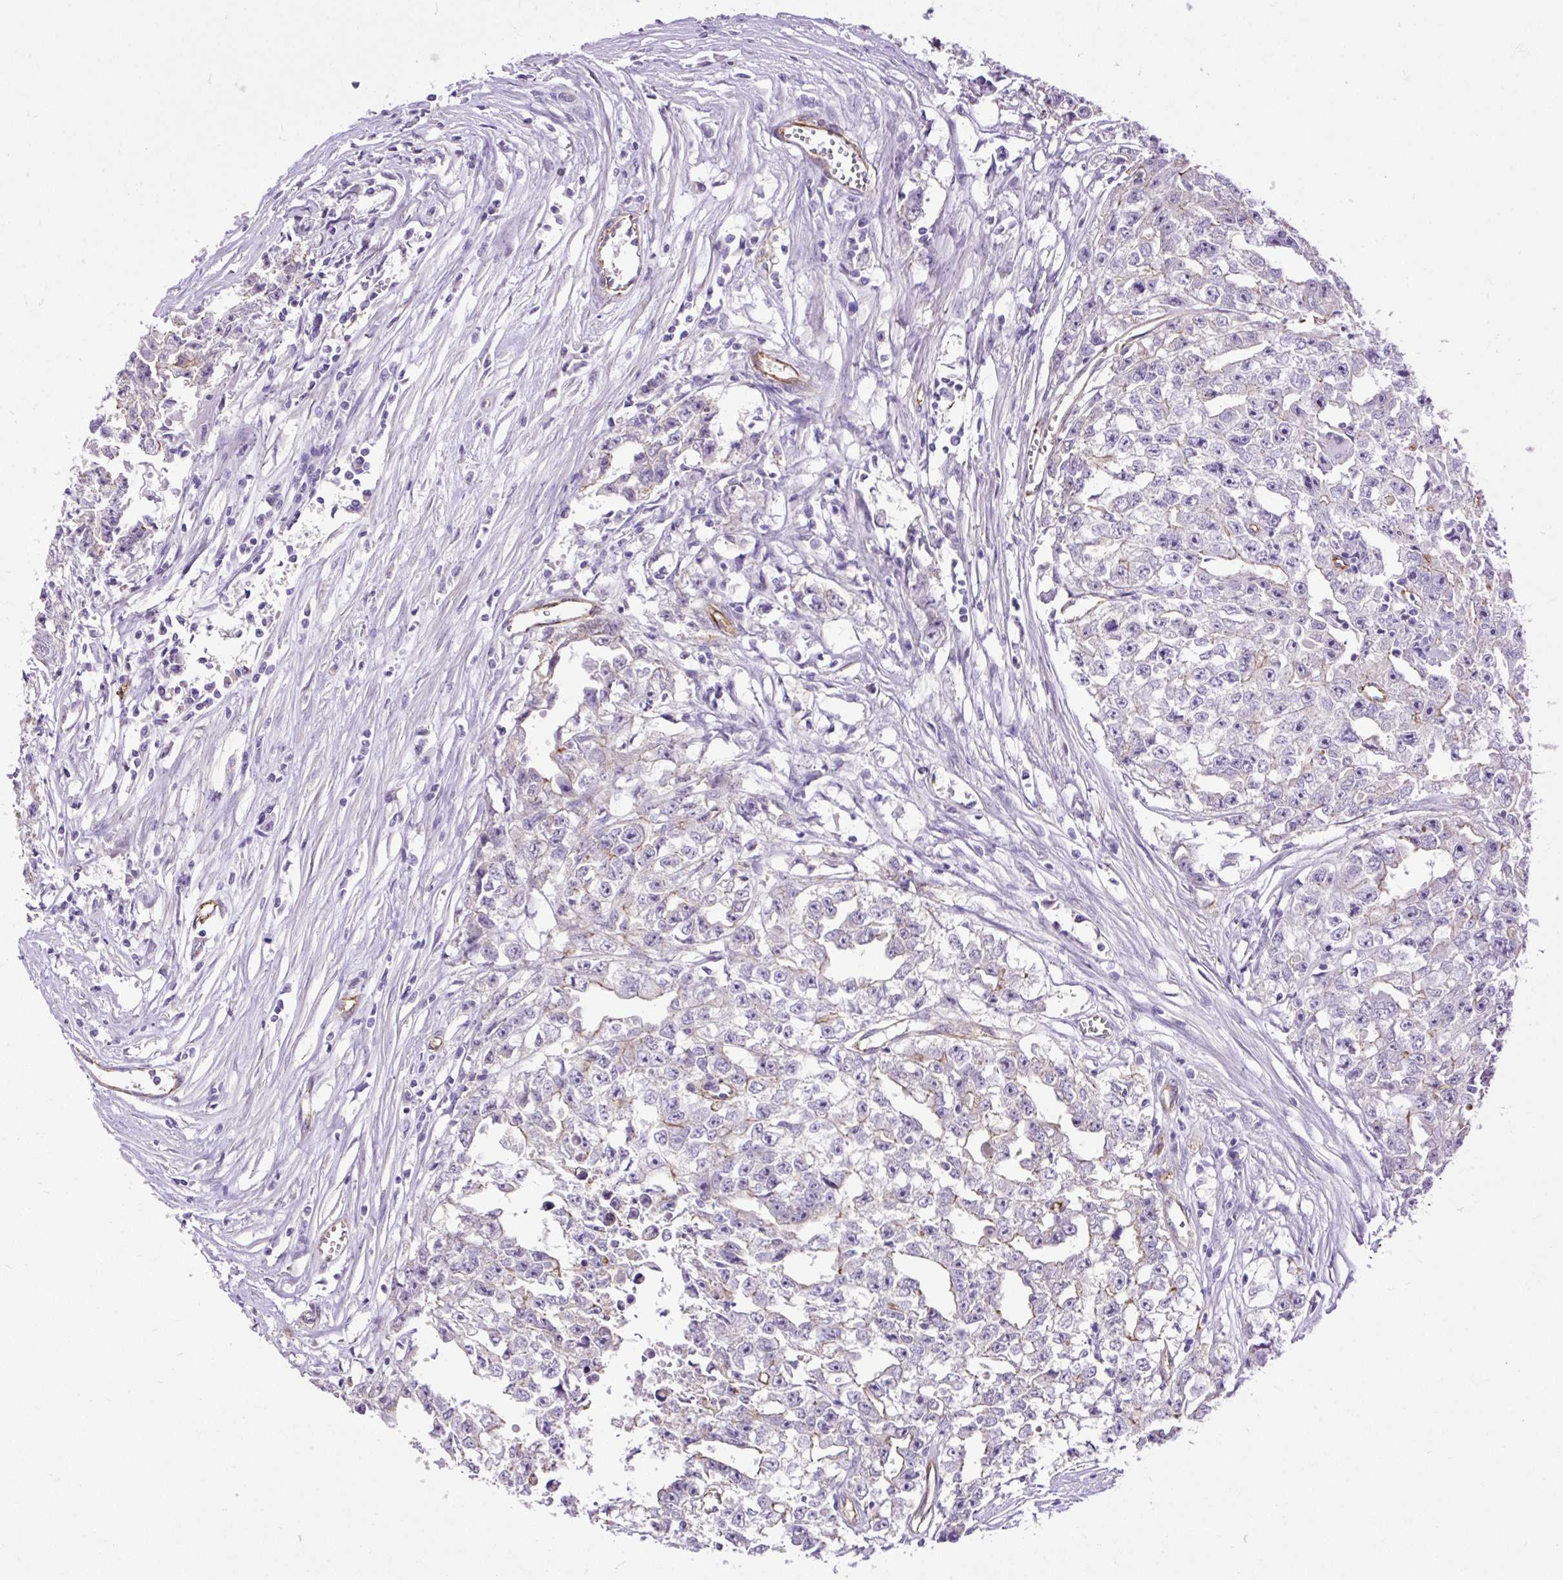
{"staining": {"intensity": "weak", "quantity": "<25%", "location": "cytoplasmic/membranous"}, "tissue": "testis cancer", "cell_type": "Tumor cells", "image_type": "cancer", "snomed": [{"axis": "morphology", "description": "Seminoma, NOS"}, {"axis": "morphology", "description": "Carcinoma, Embryonal, NOS"}, {"axis": "topography", "description": "Testis"}], "caption": "The IHC photomicrograph has no significant expression in tumor cells of testis cancer tissue.", "gene": "MAGEB16", "patient": {"sex": "male", "age": 43}}